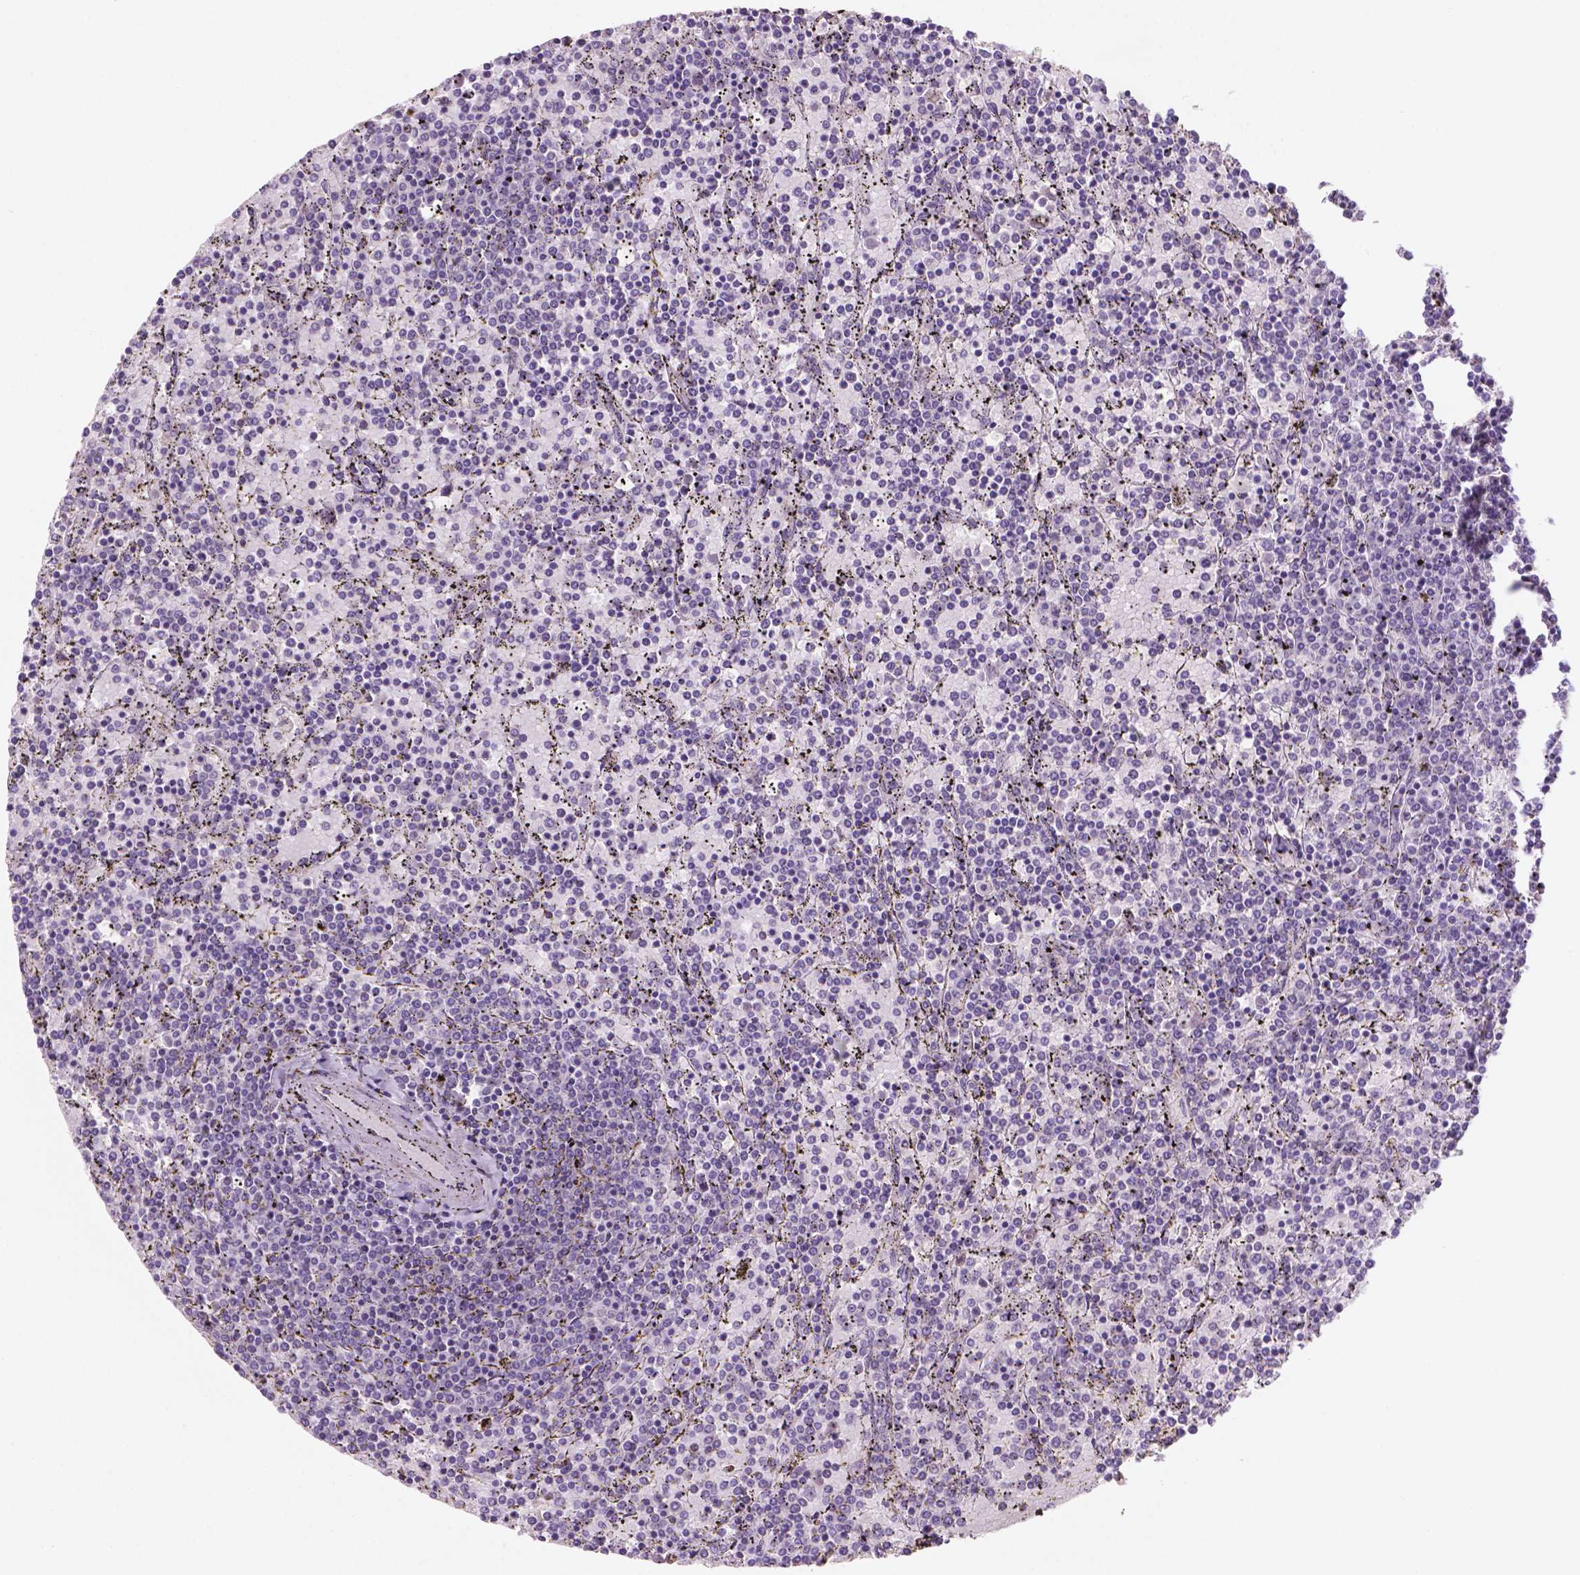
{"staining": {"intensity": "negative", "quantity": "none", "location": "none"}, "tissue": "lymphoma", "cell_type": "Tumor cells", "image_type": "cancer", "snomed": [{"axis": "morphology", "description": "Malignant lymphoma, non-Hodgkin's type, Low grade"}, {"axis": "topography", "description": "Spleen"}], "caption": "Low-grade malignant lymphoma, non-Hodgkin's type was stained to show a protein in brown. There is no significant positivity in tumor cells. (Brightfield microscopy of DAB (3,3'-diaminobenzidine) IHC at high magnification).", "gene": "GXYLT2", "patient": {"sex": "female", "age": 77}}